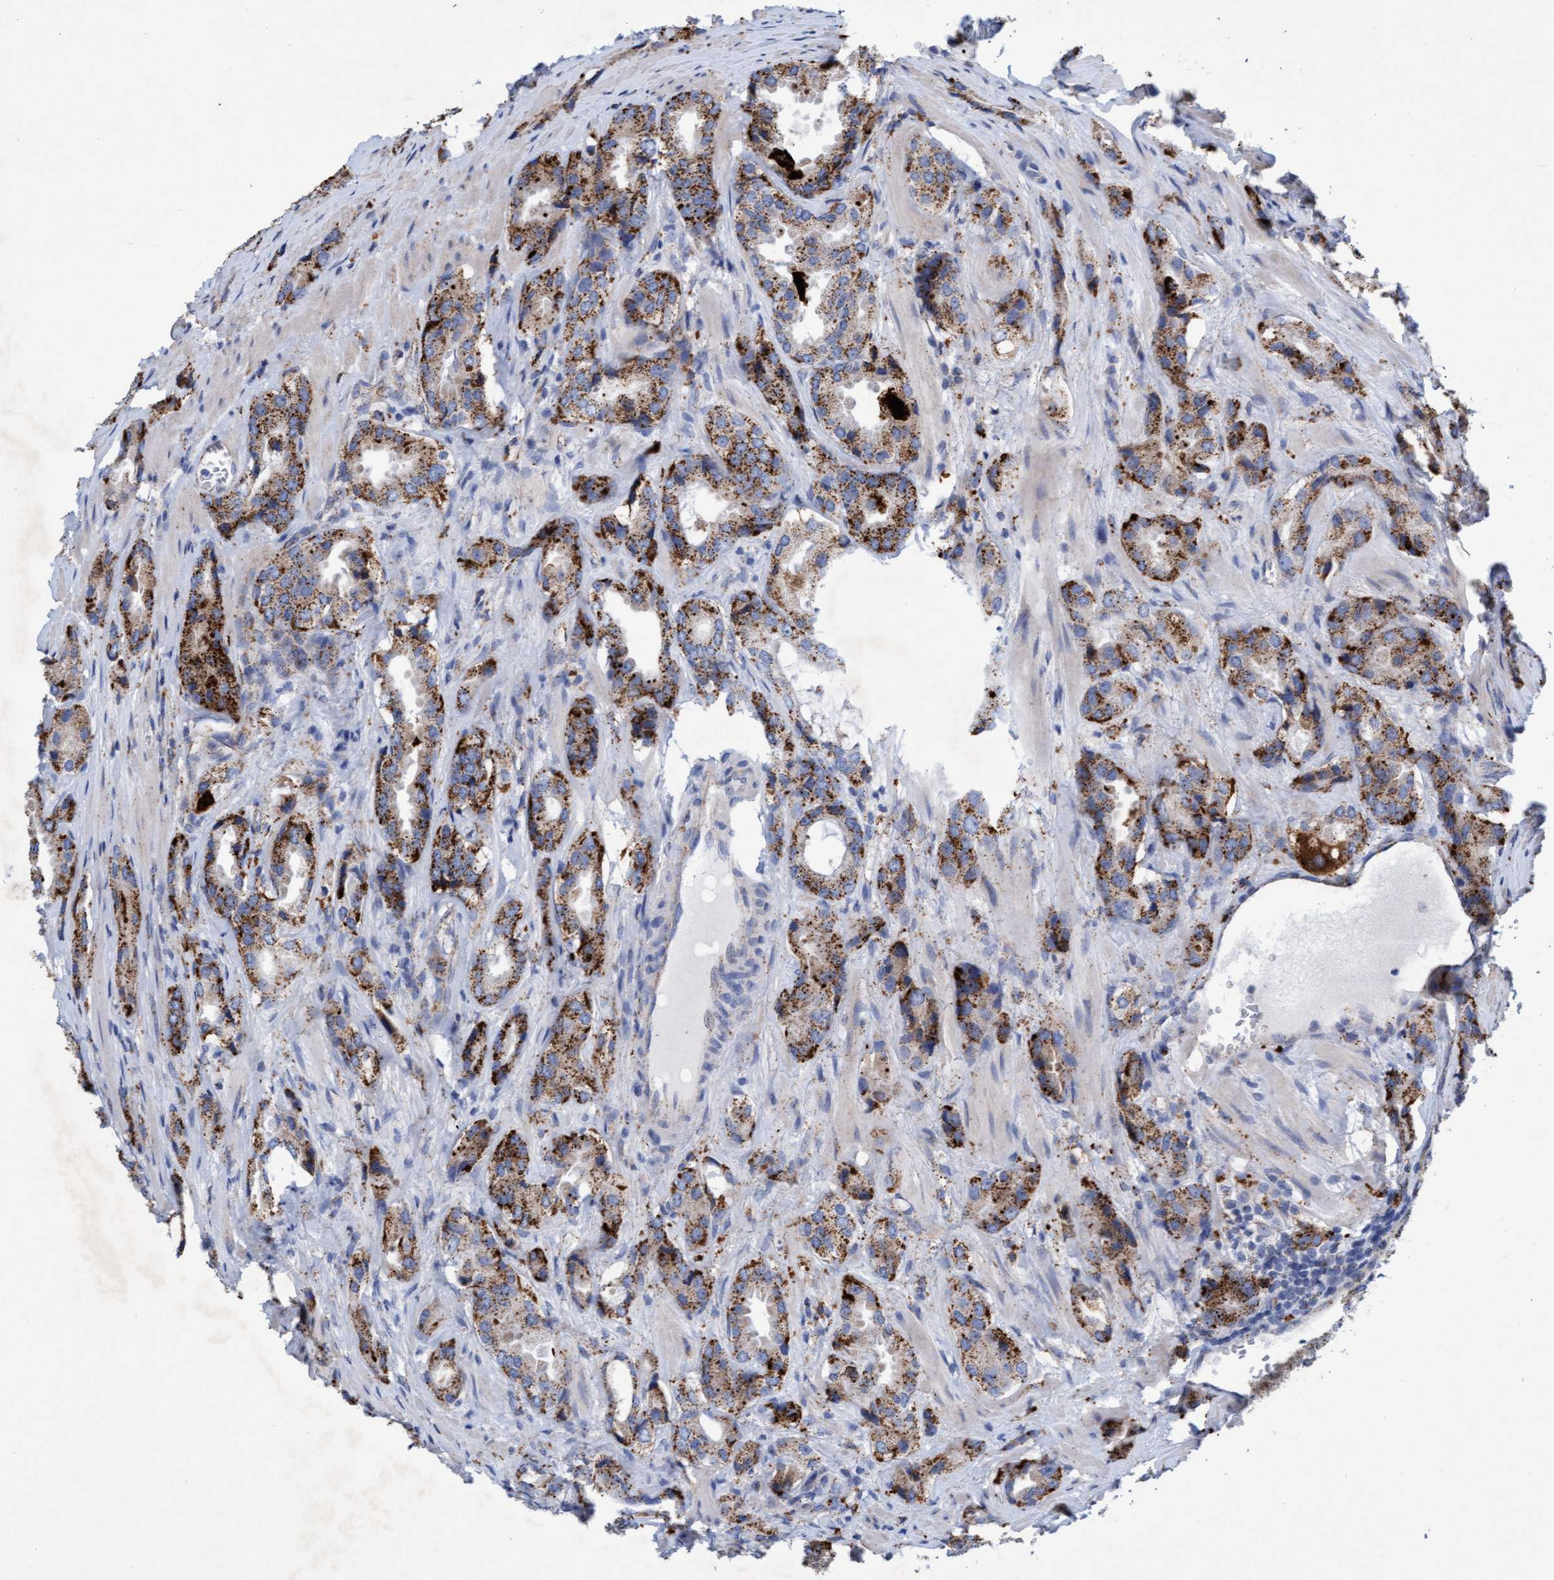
{"staining": {"intensity": "strong", "quantity": "25%-75%", "location": "cytoplasmic/membranous"}, "tissue": "prostate cancer", "cell_type": "Tumor cells", "image_type": "cancer", "snomed": [{"axis": "morphology", "description": "Adenocarcinoma, High grade"}, {"axis": "topography", "description": "Prostate"}], "caption": "Immunohistochemistry staining of prostate cancer, which exhibits high levels of strong cytoplasmic/membranous expression in approximately 25%-75% of tumor cells indicating strong cytoplasmic/membranous protein expression. The staining was performed using DAB (3,3'-diaminobenzidine) (brown) for protein detection and nuclei were counterstained in hematoxylin (blue).", "gene": "SGSH", "patient": {"sex": "male", "age": 63}}